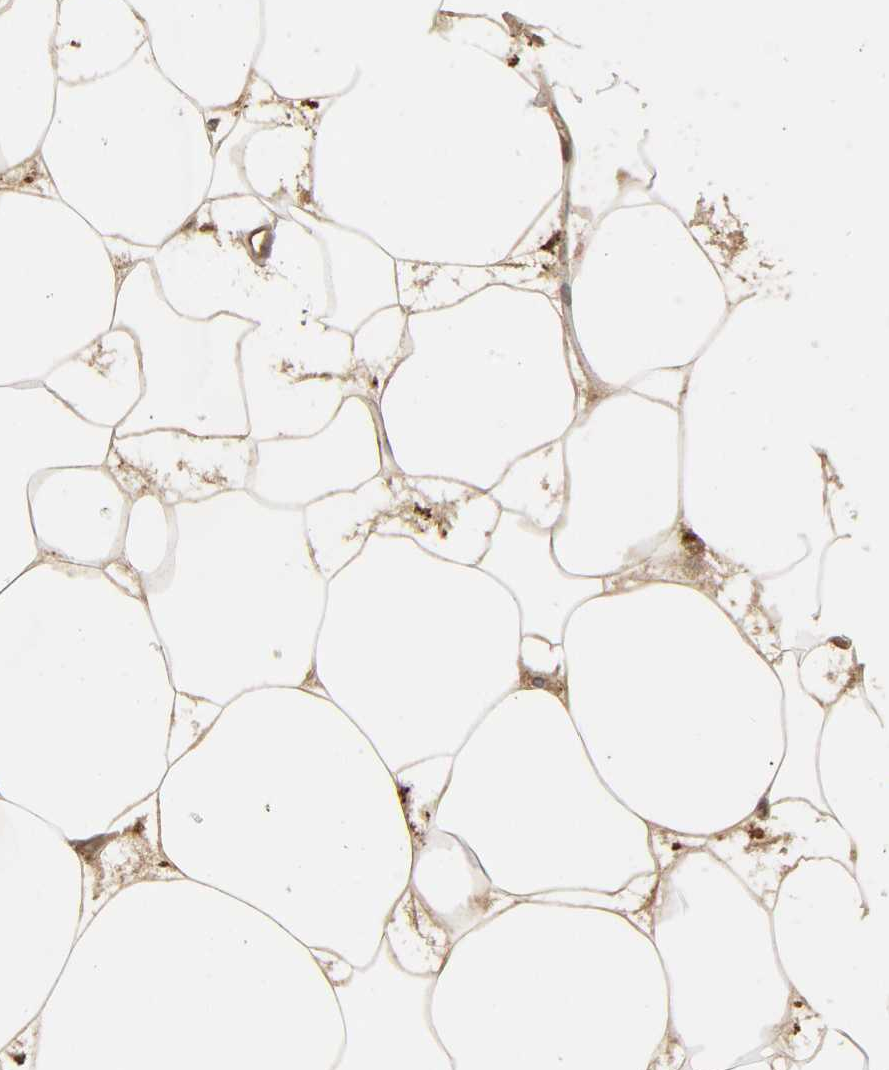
{"staining": {"intensity": "moderate", "quantity": "25%-75%", "location": "cytoplasmic/membranous"}, "tissue": "adipose tissue", "cell_type": "Adipocytes", "image_type": "normal", "snomed": [{"axis": "morphology", "description": "Normal tissue, NOS"}, {"axis": "morphology", "description": "Duct carcinoma"}, {"axis": "topography", "description": "Breast"}, {"axis": "topography", "description": "Adipose tissue"}], "caption": "Immunohistochemistry (IHC) histopathology image of unremarkable adipose tissue: adipose tissue stained using immunohistochemistry (IHC) exhibits medium levels of moderate protein expression localized specifically in the cytoplasmic/membranous of adipocytes, appearing as a cytoplasmic/membranous brown color.", "gene": "GNPTG", "patient": {"sex": "female", "age": 37}}